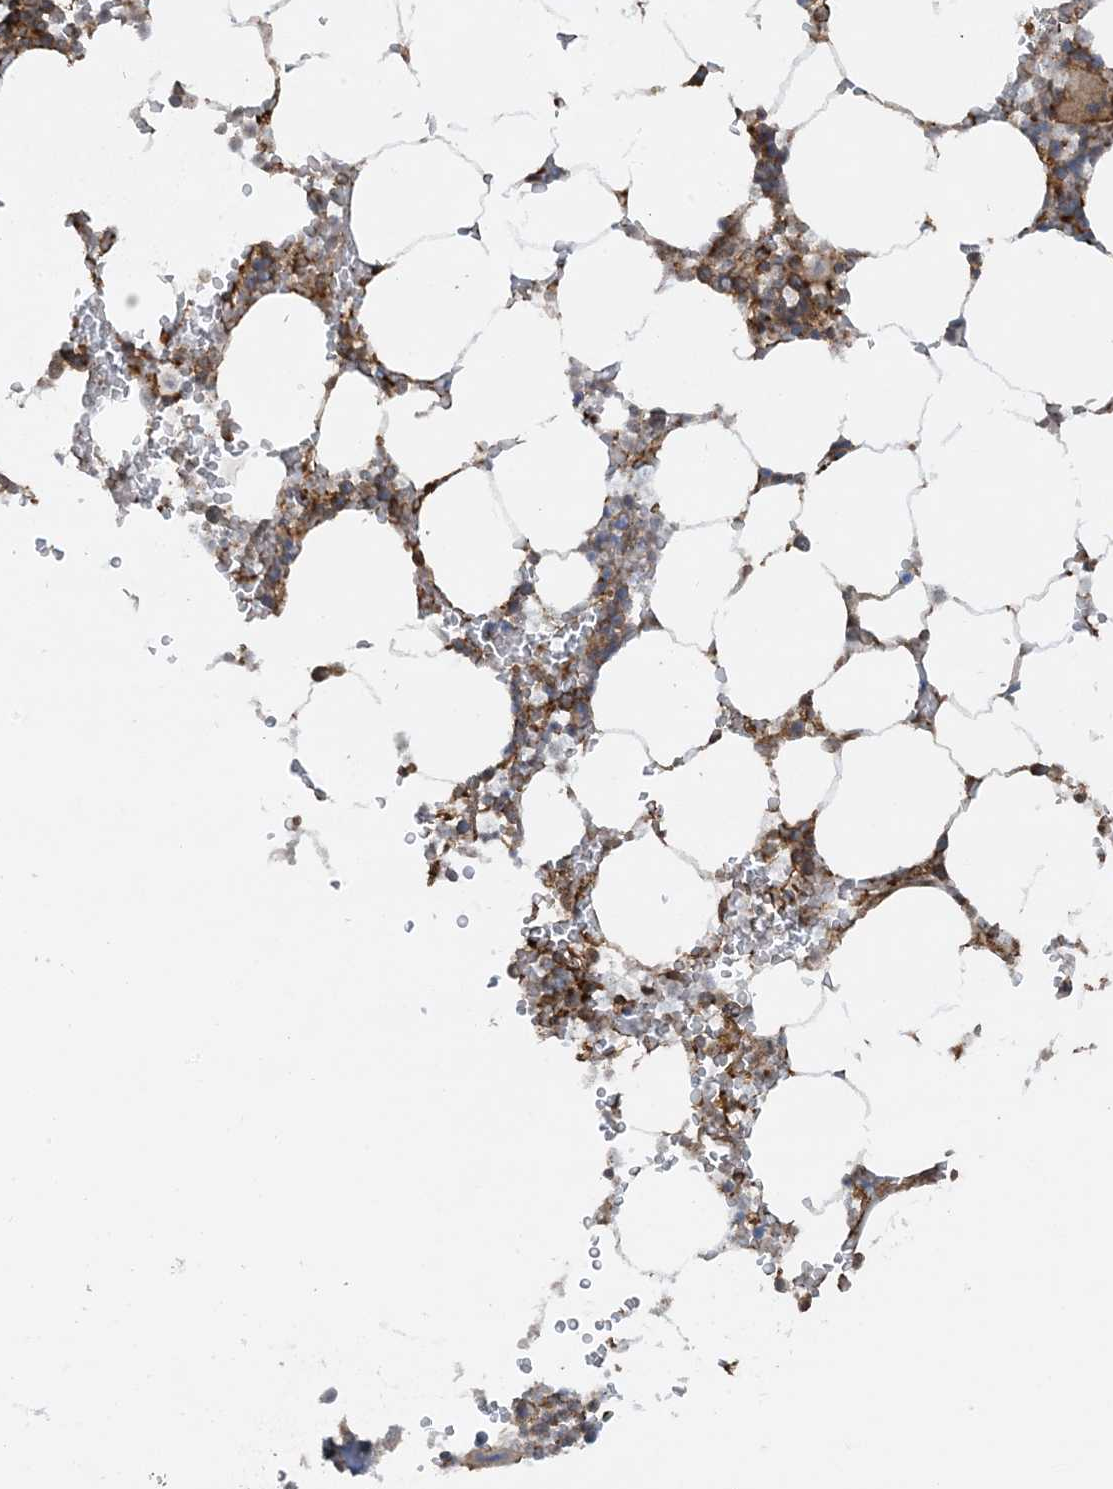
{"staining": {"intensity": "strong", "quantity": "25%-75%", "location": "cytoplasmic/membranous"}, "tissue": "bone marrow", "cell_type": "Hematopoietic cells", "image_type": "normal", "snomed": [{"axis": "morphology", "description": "Normal tissue, NOS"}, {"axis": "topography", "description": "Bone marrow"}], "caption": "Protein expression analysis of unremarkable human bone marrow reveals strong cytoplasmic/membranous expression in approximately 25%-75% of hematopoietic cells. The staining was performed using DAB, with brown indicating positive protein expression. Nuclei are stained blue with hematoxylin.", "gene": "STAM2", "patient": {"sex": "male", "age": 70}}